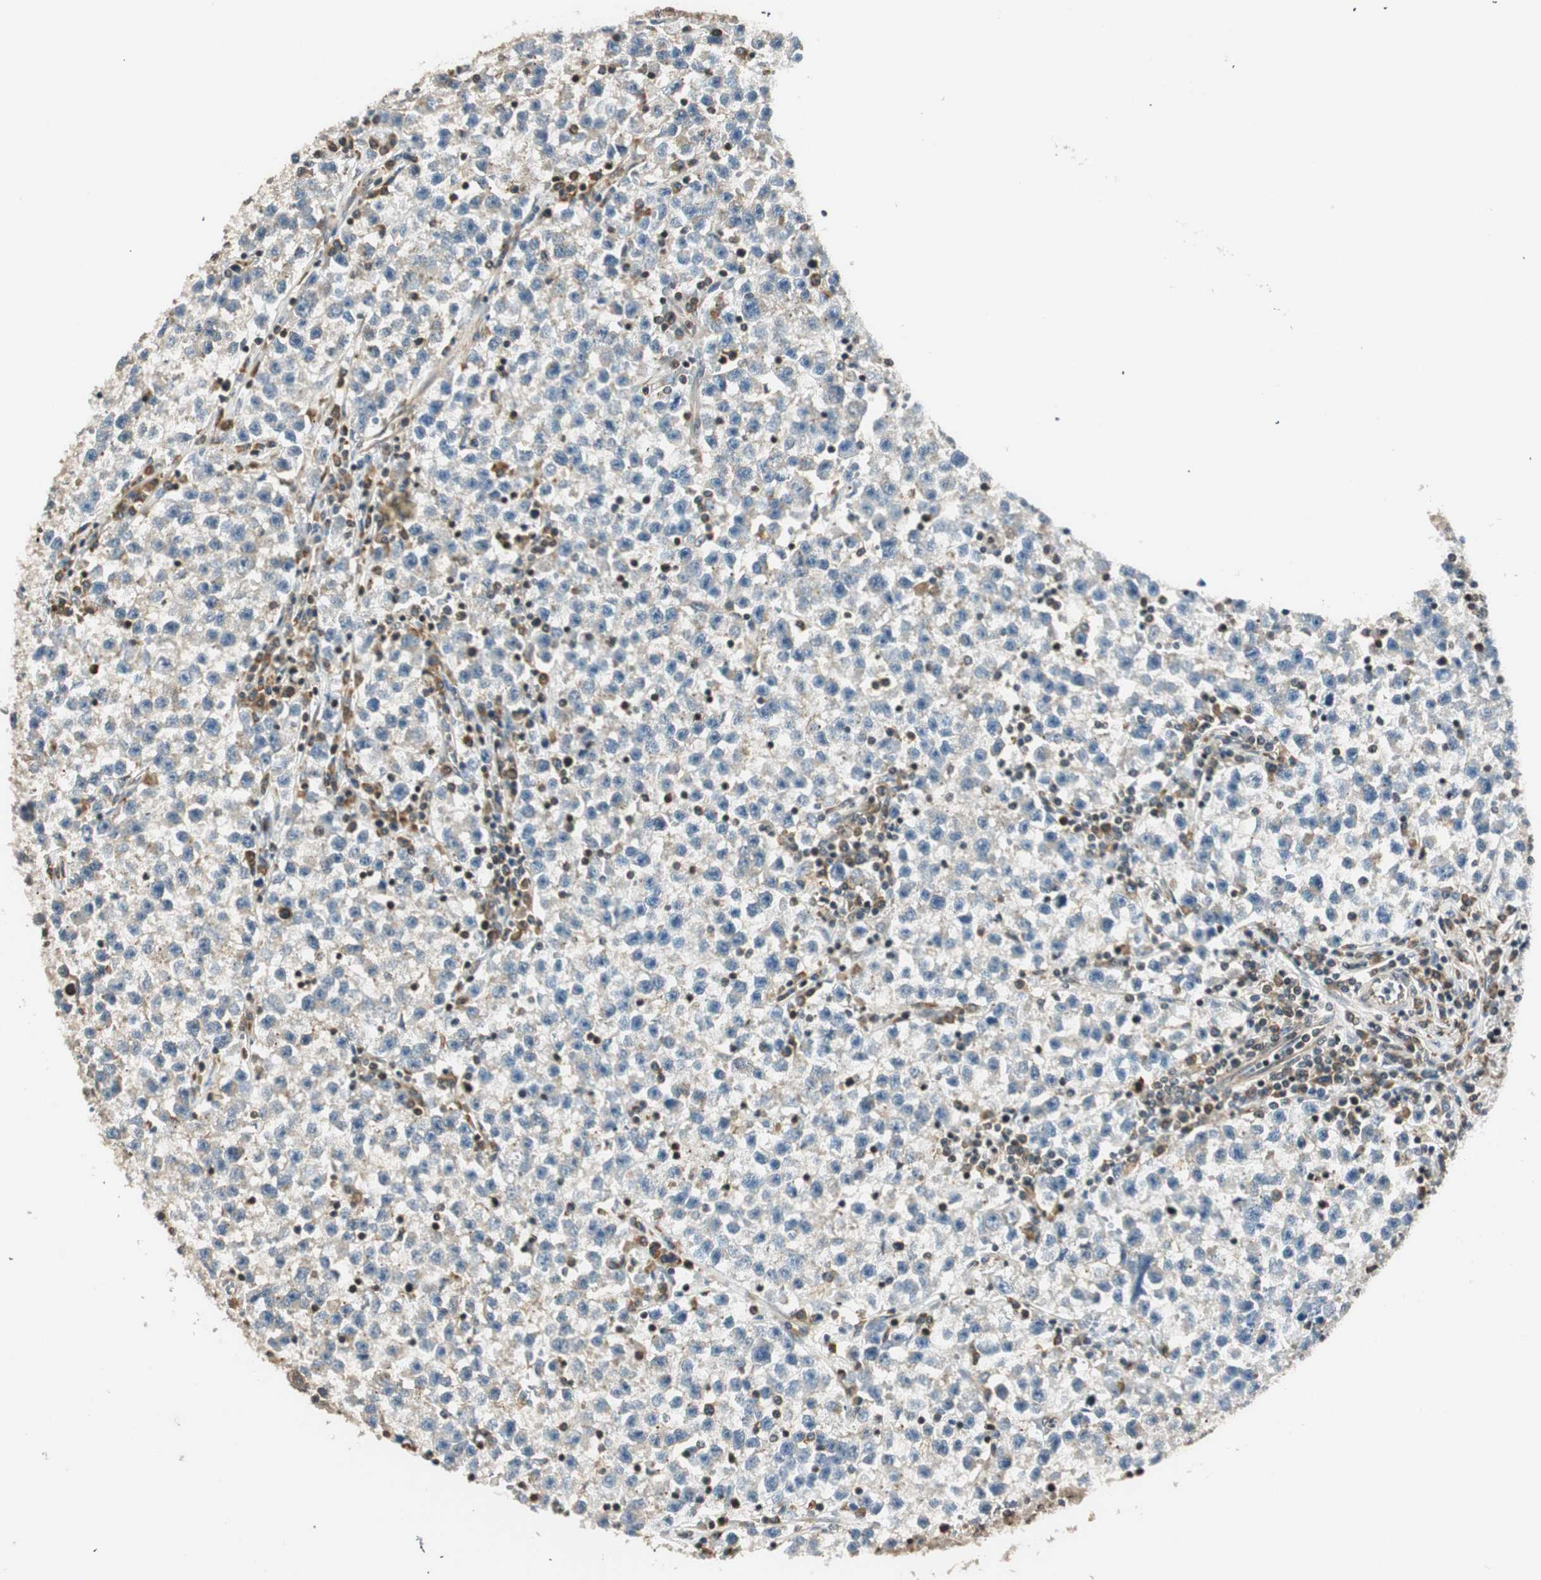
{"staining": {"intensity": "weak", "quantity": "<25%", "location": "cytoplasmic/membranous"}, "tissue": "testis cancer", "cell_type": "Tumor cells", "image_type": "cancer", "snomed": [{"axis": "morphology", "description": "Seminoma, NOS"}, {"axis": "topography", "description": "Testis"}], "caption": "The image shows no significant expression in tumor cells of testis cancer (seminoma).", "gene": "RING1", "patient": {"sex": "male", "age": 22}}